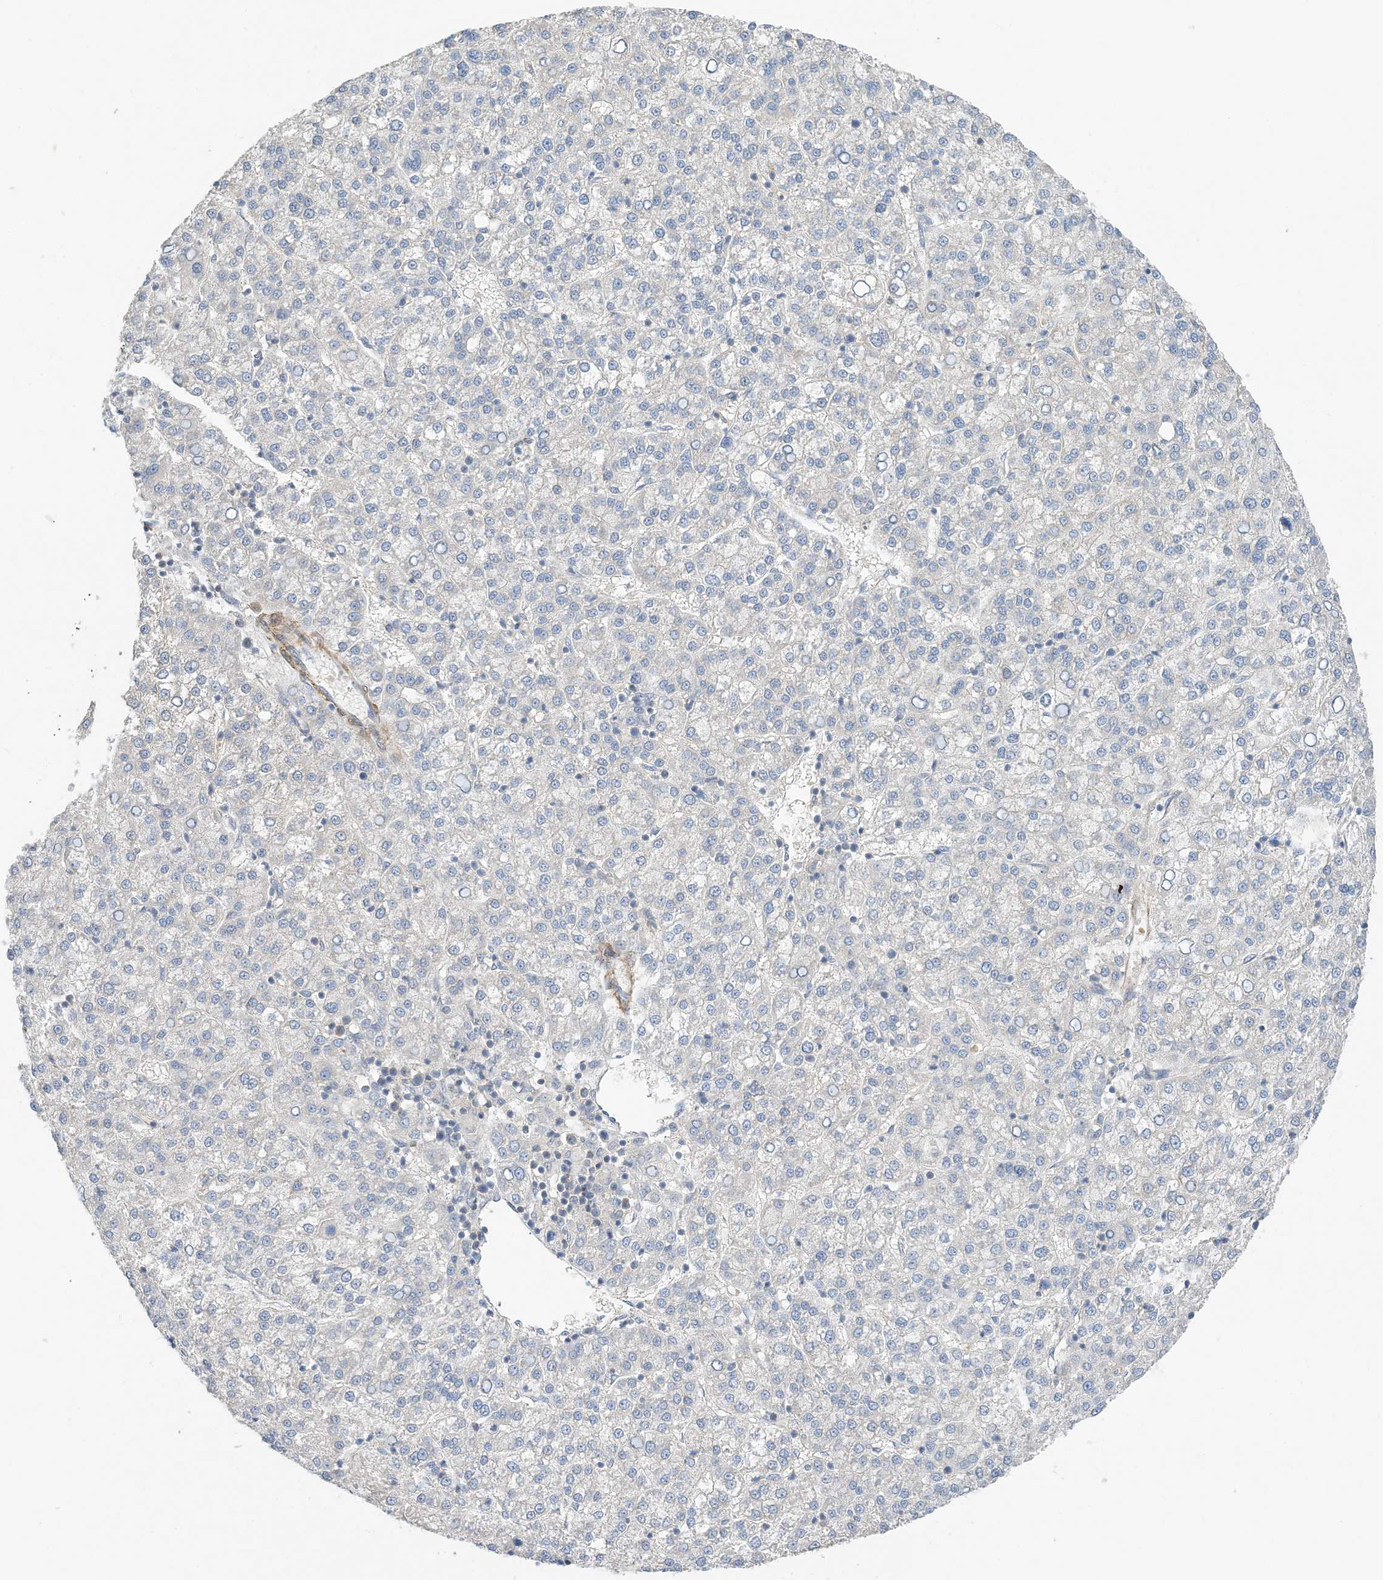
{"staining": {"intensity": "negative", "quantity": "none", "location": "none"}, "tissue": "liver cancer", "cell_type": "Tumor cells", "image_type": "cancer", "snomed": [{"axis": "morphology", "description": "Carcinoma, Hepatocellular, NOS"}, {"axis": "topography", "description": "Liver"}], "caption": "This is an immunohistochemistry histopathology image of human liver cancer (hepatocellular carcinoma). There is no positivity in tumor cells.", "gene": "KIFBP", "patient": {"sex": "female", "age": 58}}